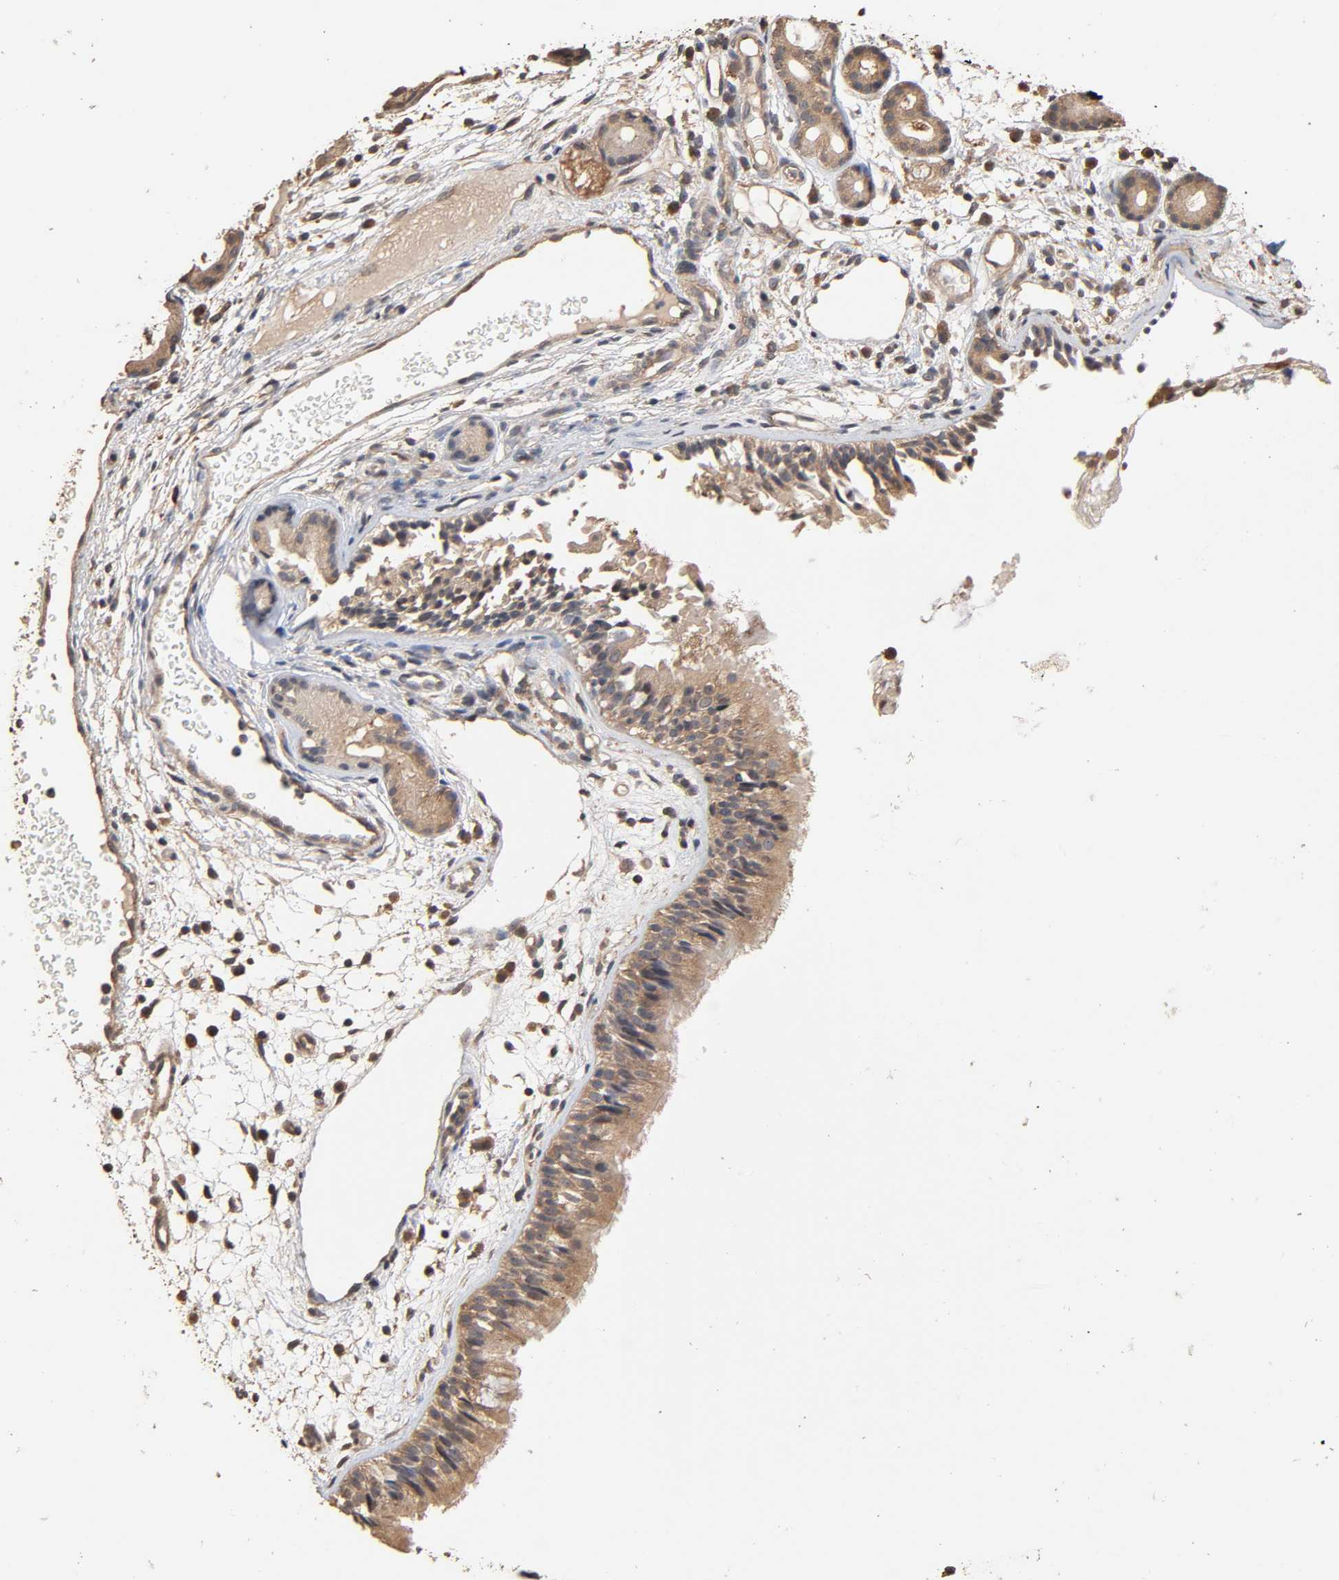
{"staining": {"intensity": "weak", "quantity": ">75%", "location": "cytoplasmic/membranous"}, "tissue": "nasopharynx", "cell_type": "Respiratory epithelial cells", "image_type": "normal", "snomed": [{"axis": "morphology", "description": "Normal tissue, NOS"}, {"axis": "morphology", "description": "Inflammation, NOS"}, {"axis": "topography", "description": "Nasopharynx"}], "caption": "Protein staining displays weak cytoplasmic/membranous positivity in approximately >75% of respiratory epithelial cells in normal nasopharynx.", "gene": "ARHGEF7", "patient": {"sex": "female", "age": 55}}